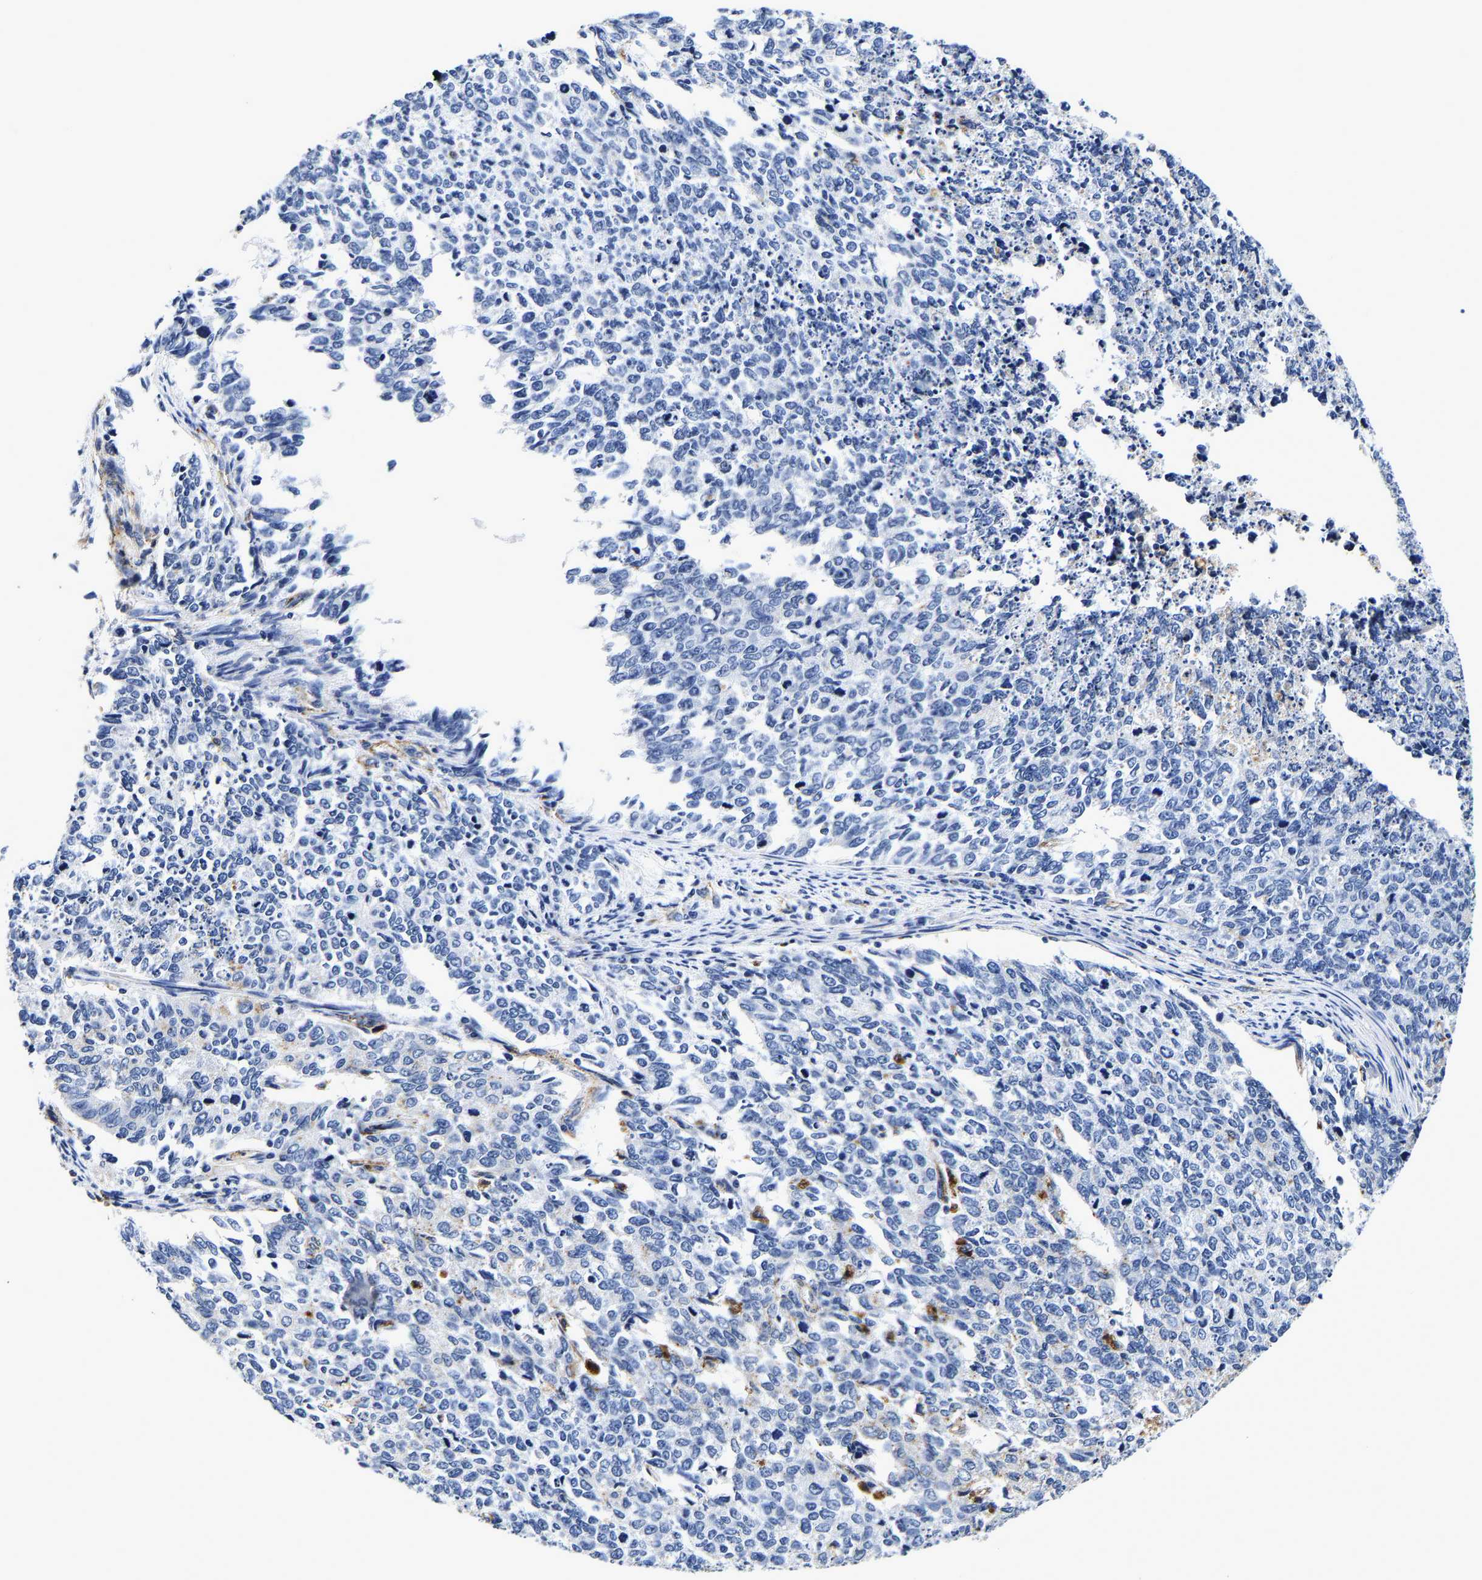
{"staining": {"intensity": "negative", "quantity": "none", "location": "none"}, "tissue": "cervical cancer", "cell_type": "Tumor cells", "image_type": "cancer", "snomed": [{"axis": "morphology", "description": "Squamous cell carcinoma, NOS"}, {"axis": "topography", "description": "Cervix"}], "caption": "Histopathology image shows no protein staining in tumor cells of cervical cancer (squamous cell carcinoma) tissue. Nuclei are stained in blue.", "gene": "GRN", "patient": {"sex": "female", "age": 63}}